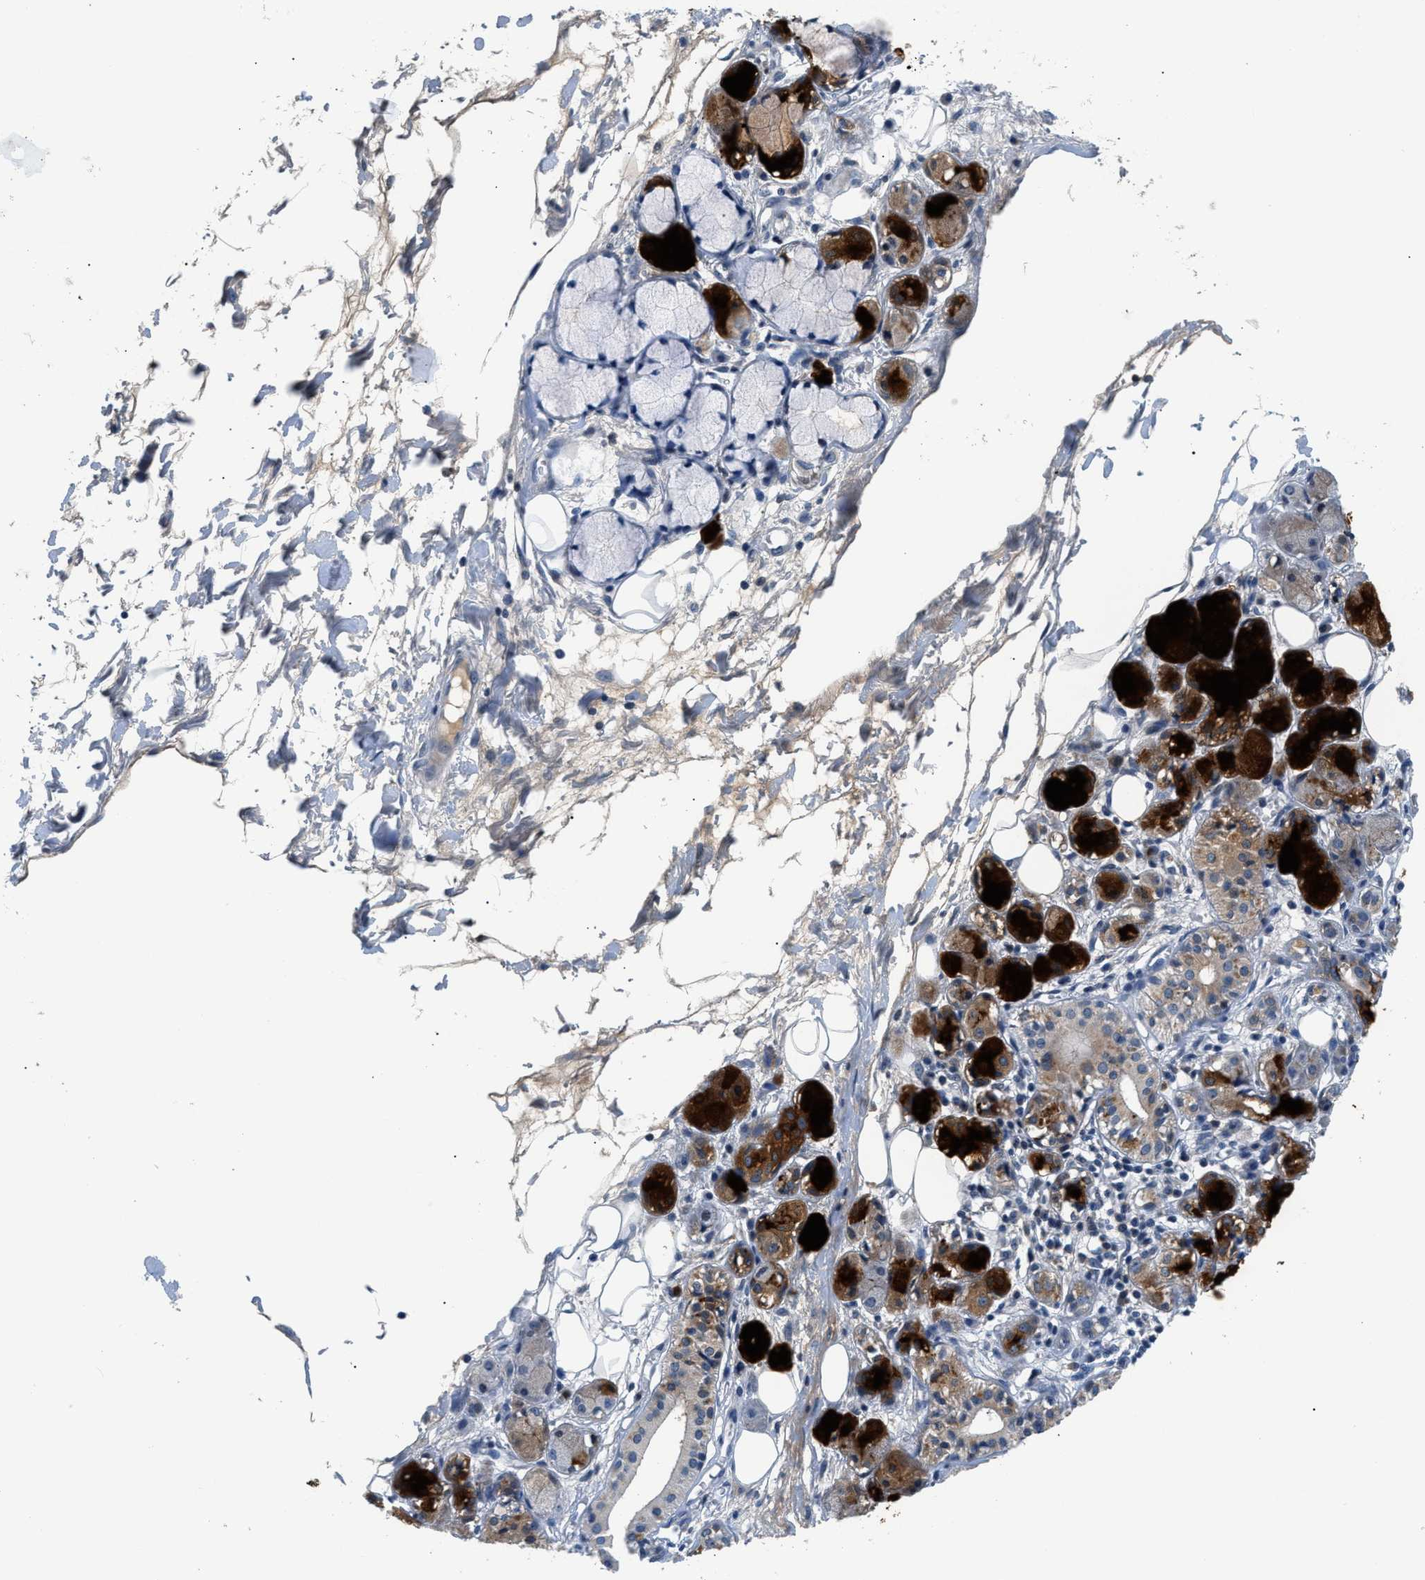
{"staining": {"intensity": "negative", "quantity": "none", "location": "none"}, "tissue": "adipose tissue", "cell_type": "Adipocytes", "image_type": "normal", "snomed": [{"axis": "morphology", "description": "Normal tissue, NOS"}, {"axis": "morphology", "description": "Inflammation, NOS"}, {"axis": "topography", "description": "Vascular tissue"}, {"axis": "topography", "description": "Salivary gland"}], "caption": "Adipocytes show no significant staining in unremarkable adipose tissue.", "gene": "FDCSP", "patient": {"sex": "female", "age": 75}}